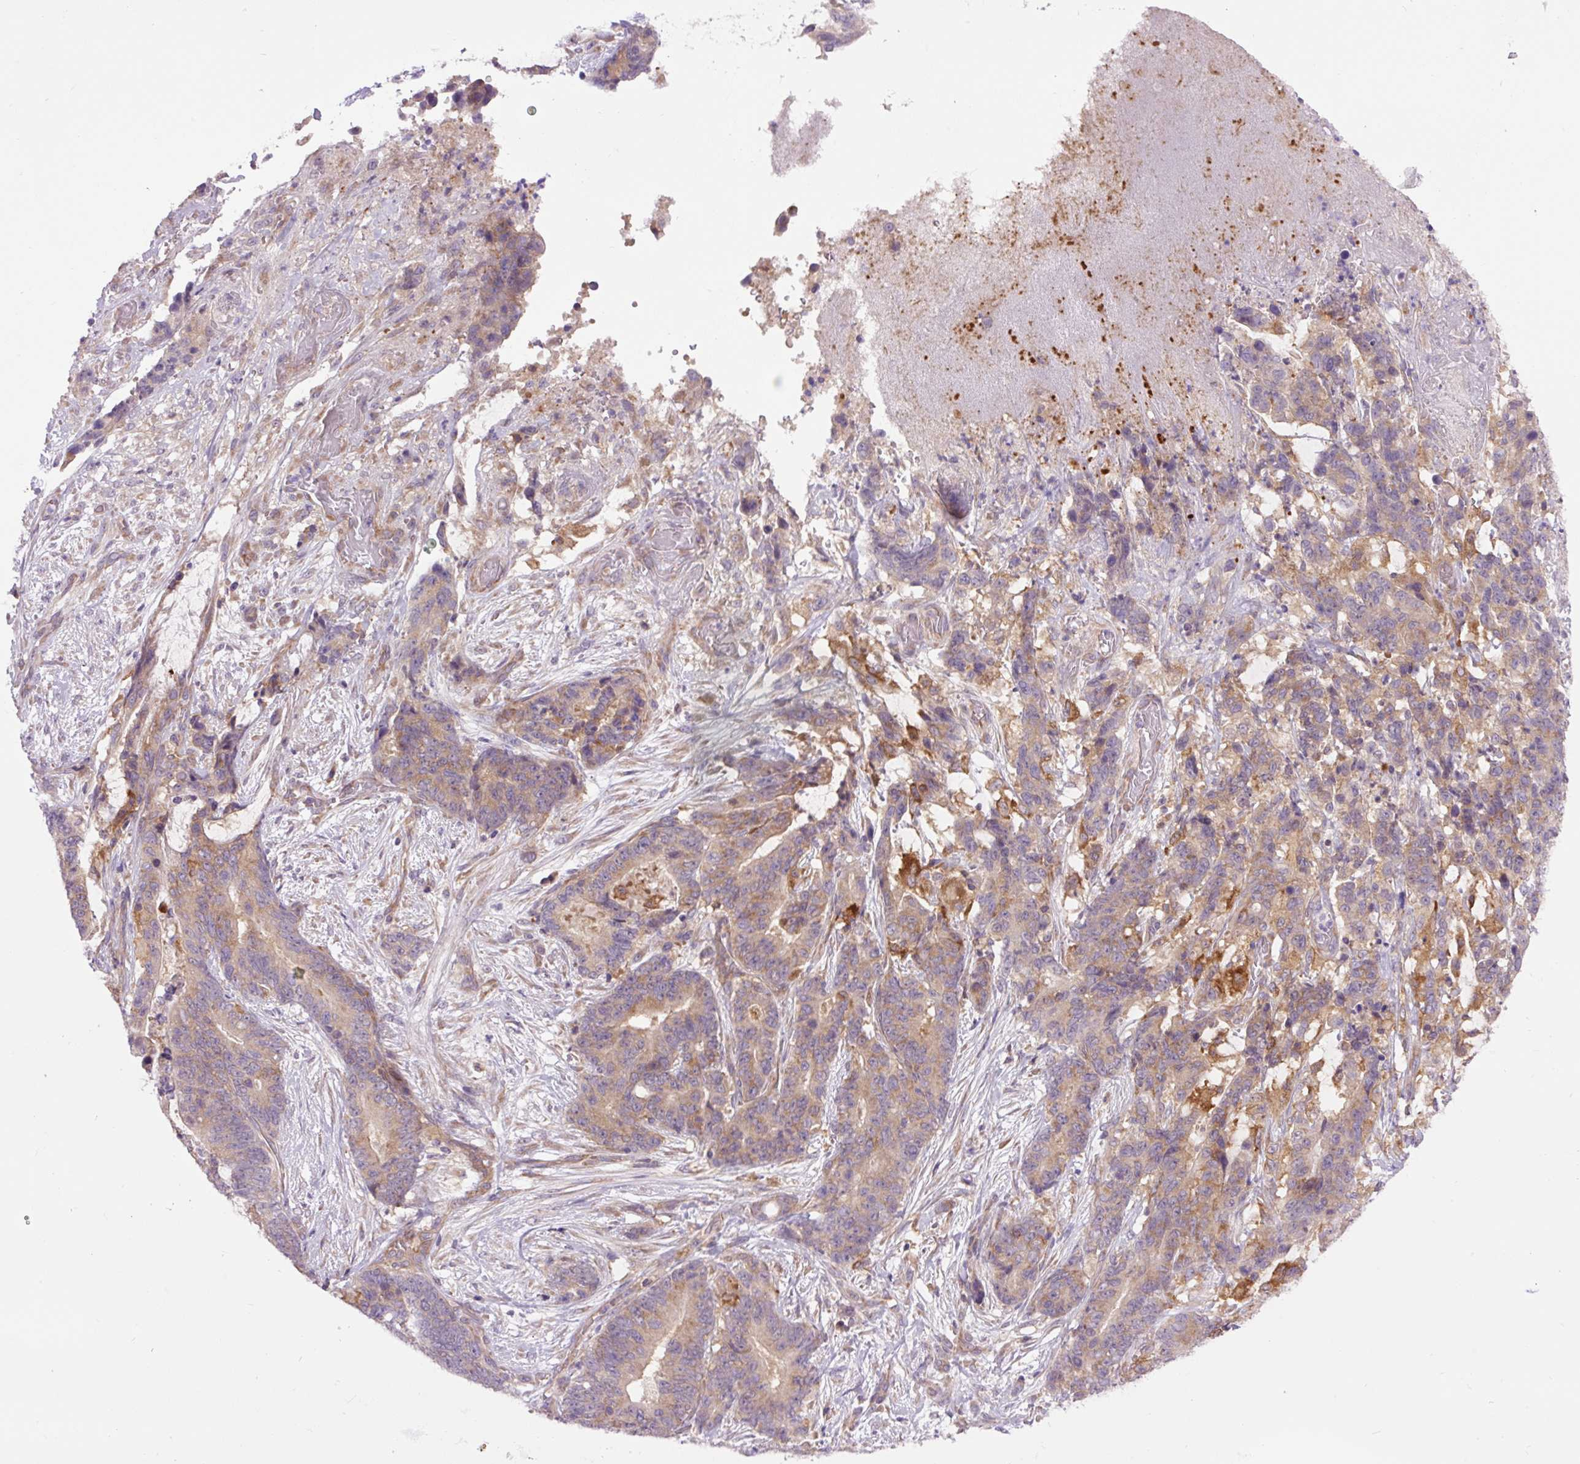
{"staining": {"intensity": "moderate", "quantity": "25%-75%", "location": "cytoplasmic/membranous"}, "tissue": "stomach cancer", "cell_type": "Tumor cells", "image_type": "cancer", "snomed": [{"axis": "morphology", "description": "Normal tissue, NOS"}, {"axis": "morphology", "description": "Adenocarcinoma, NOS"}, {"axis": "topography", "description": "Stomach"}], "caption": "A brown stain shows moderate cytoplasmic/membranous expression of a protein in human adenocarcinoma (stomach) tumor cells. The staining is performed using DAB (3,3'-diaminobenzidine) brown chromogen to label protein expression. The nuclei are counter-stained blue using hematoxylin.", "gene": "MINK1", "patient": {"sex": "female", "age": 64}}